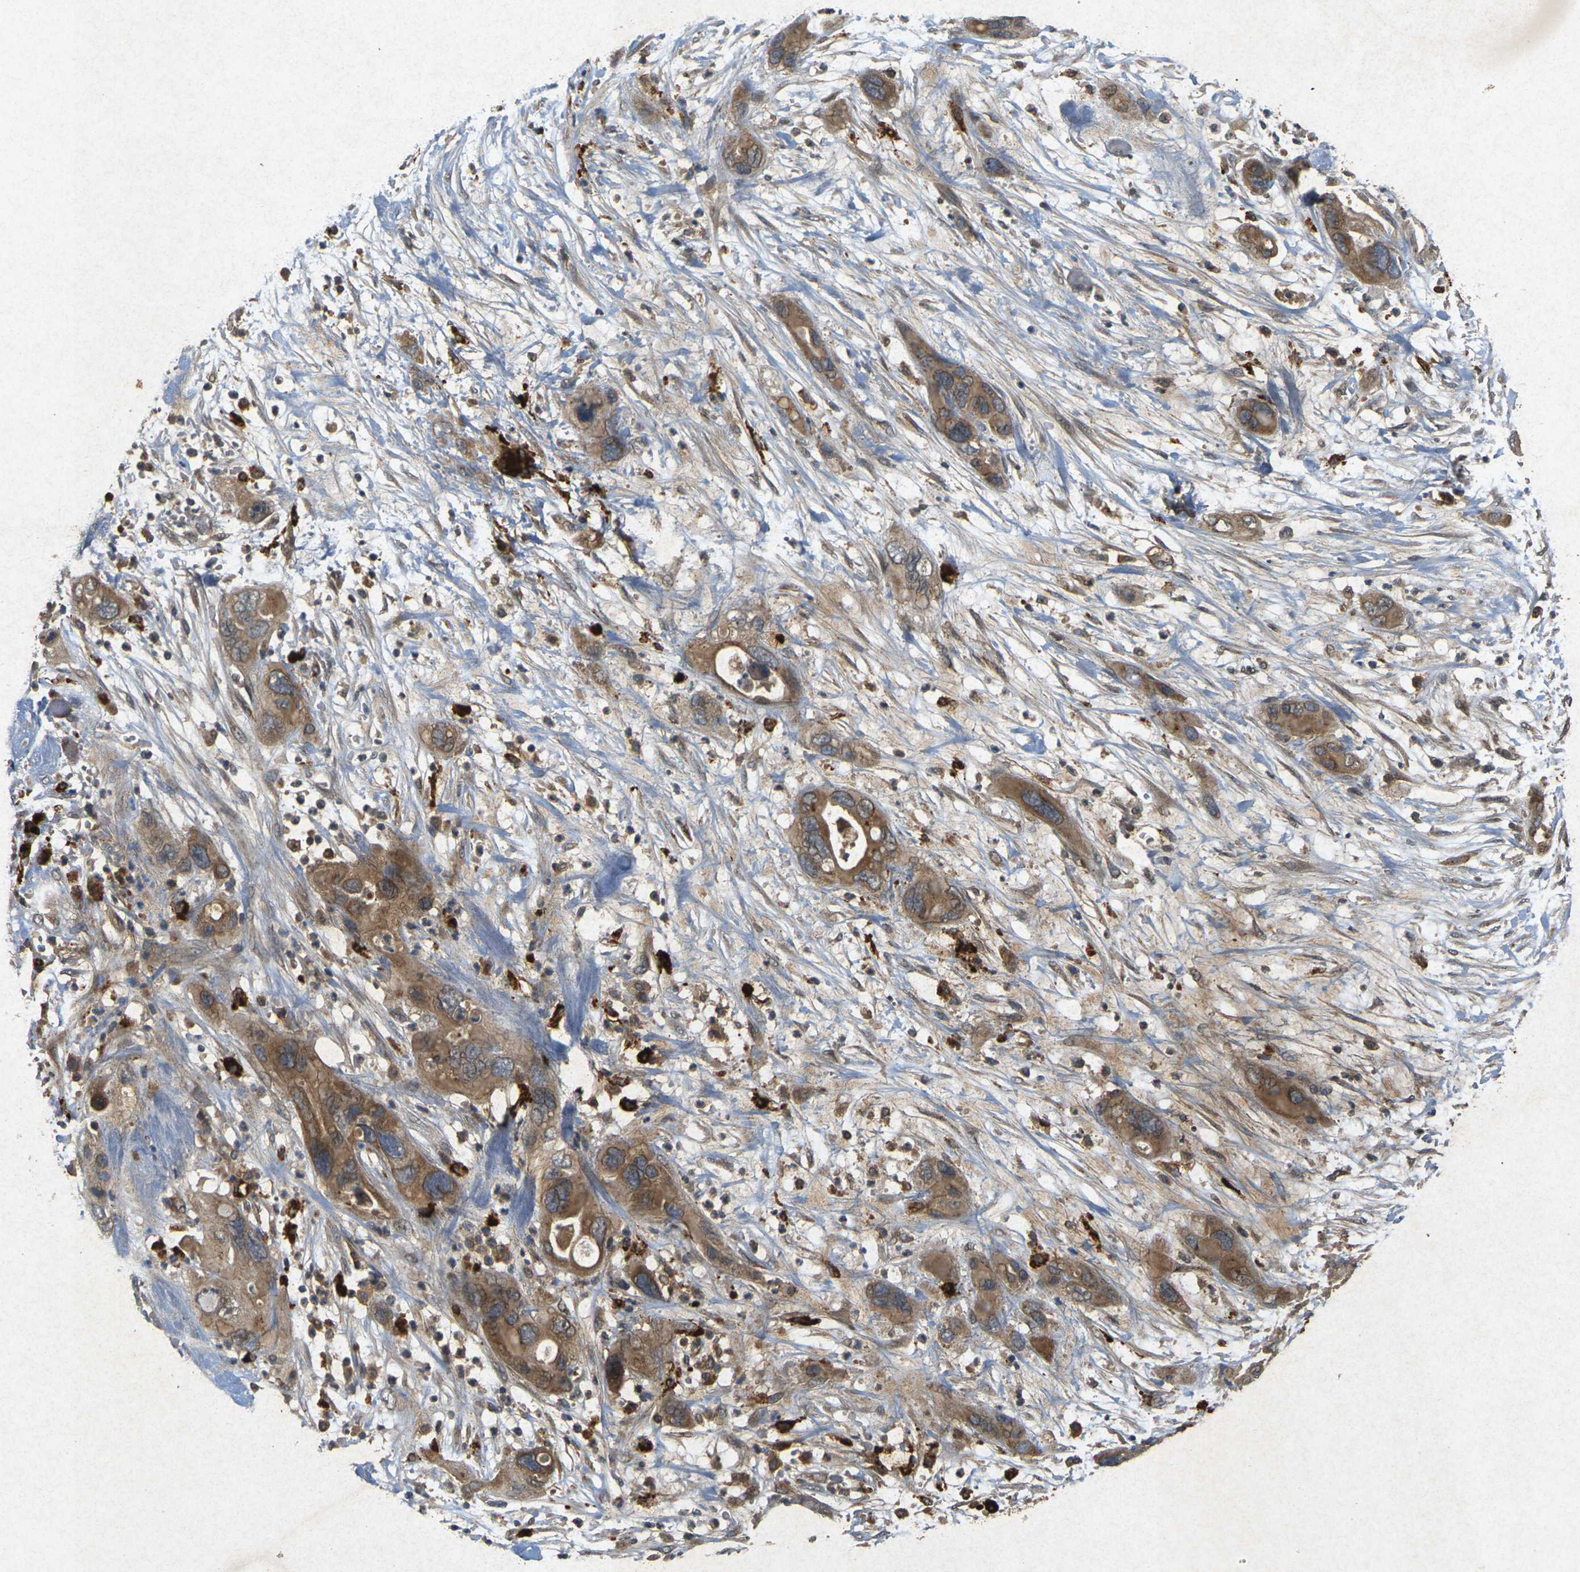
{"staining": {"intensity": "moderate", "quantity": ">75%", "location": "cytoplasmic/membranous"}, "tissue": "pancreatic cancer", "cell_type": "Tumor cells", "image_type": "cancer", "snomed": [{"axis": "morphology", "description": "Adenocarcinoma, NOS"}, {"axis": "topography", "description": "Pancreas"}], "caption": "This photomicrograph reveals pancreatic adenocarcinoma stained with immunohistochemistry (IHC) to label a protein in brown. The cytoplasmic/membranous of tumor cells show moderate positivity for the protein. Nuclei are counter-stained blue.", "gene": "ERN1", "patient": {"sex": "female", "age": 71}}